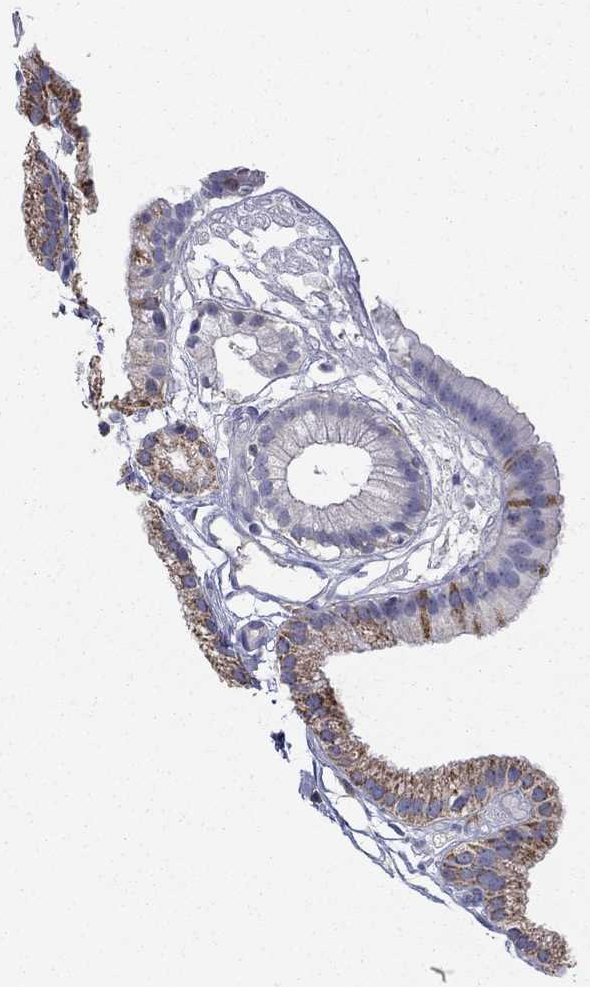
{"staining": {"intensity": "moderate", "quantity": "25%-75%", "location": "cytoplasmic/membranous"}, "tissue": "gallbladder", "cell_type": "Glandular cells", "image_type": "normal", "snomed": [{"axis": "morphology", "description": "Normal tissue, NOS"}, {"axis": "topography", "description": "Gallbladder"}], "caption": "Immunohistochemistry histopathology image of unremarkable gallbladder: human gallbladder stained using immunohistochemistry (IHC) exhibits medium levels of moderate protein expression localized specifically in the cytoplasmic/membranous of glandular cells, appearing as a cytoplasmic/membranous brown color.", "gene": "NME5", "patient": {"sex": "female", "age": 45}}